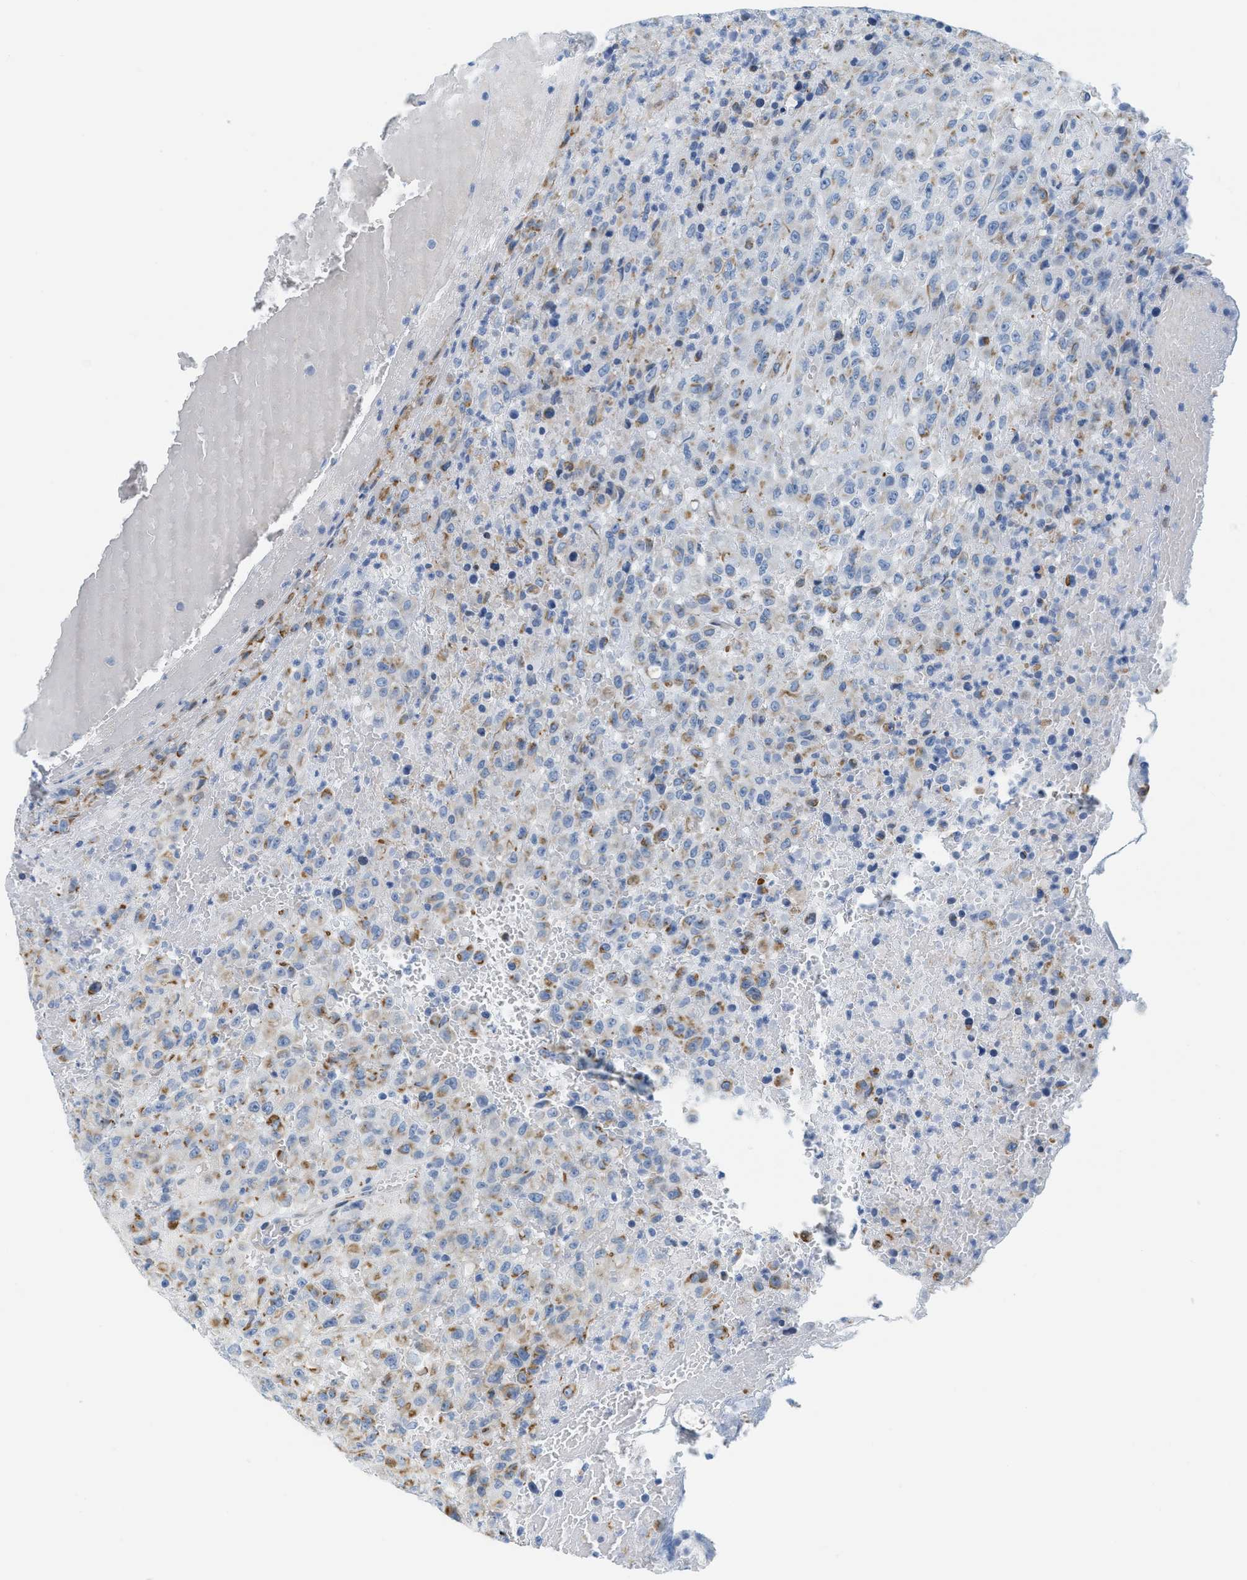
{"staining": {"intensity": "moderate", "quantity": "<25%", "location": "cytoplasmic/membranous"}, "tissue": "urothelial cancer", "cell_type": "Tumor cells", "image_type": "cancer", "snomed": [{"axis": "morphology", "description": "Urothelial carcinoma, High grade"}, {"axis": "topography", "description": "Urinary bladder"}], "caption": "IHC of high-grade urothelial carcinoma exhibits low levels of moderate cytoplasmic/membranous staining in about <25% of tumor cells.", "gene": "SLC12A1", "patient": {"sex": "male", "age": 46}}